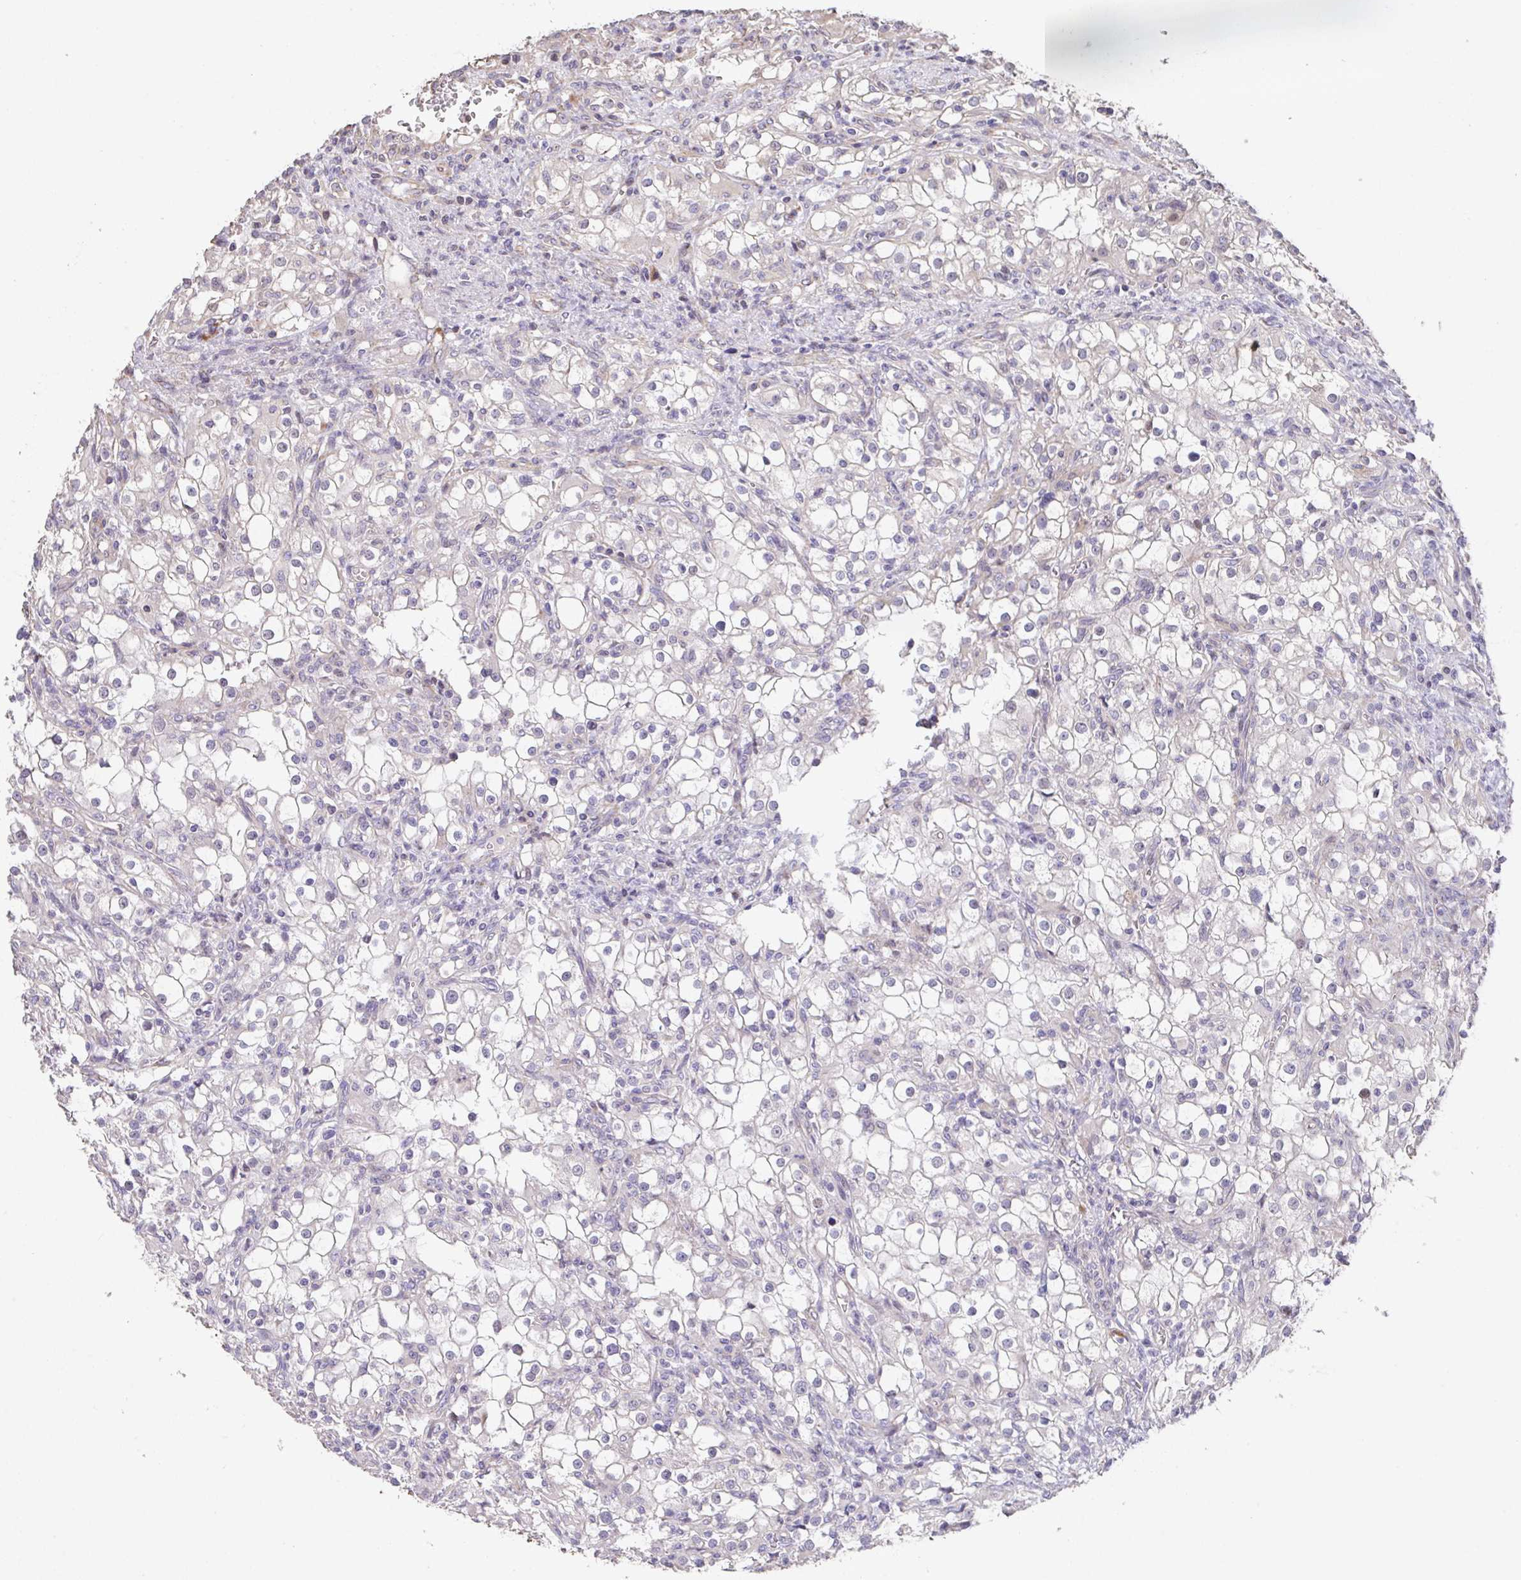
{"staining": {"intensity": "negative", "quantity": "none", "location": "none"}, "tissue": "renal cancer", "cell_type": "Tumor cells", "image_type": "cancer", "snomed": [{"axis": "morphology", "description": "Adenocarcinoma, NOS"}, {"axis": "topography", "description": "Kidney"}], "caption": "The image displays no significant staining in tumor cells of renal cancer. The staining is performed using DAB (3,3'-diaminobenzidine) brown chromogen with nuclei counter-stained in using hematoxylin.", "gene": "RUNDC3B", "patient": {"sex": "female", "age": 74}}